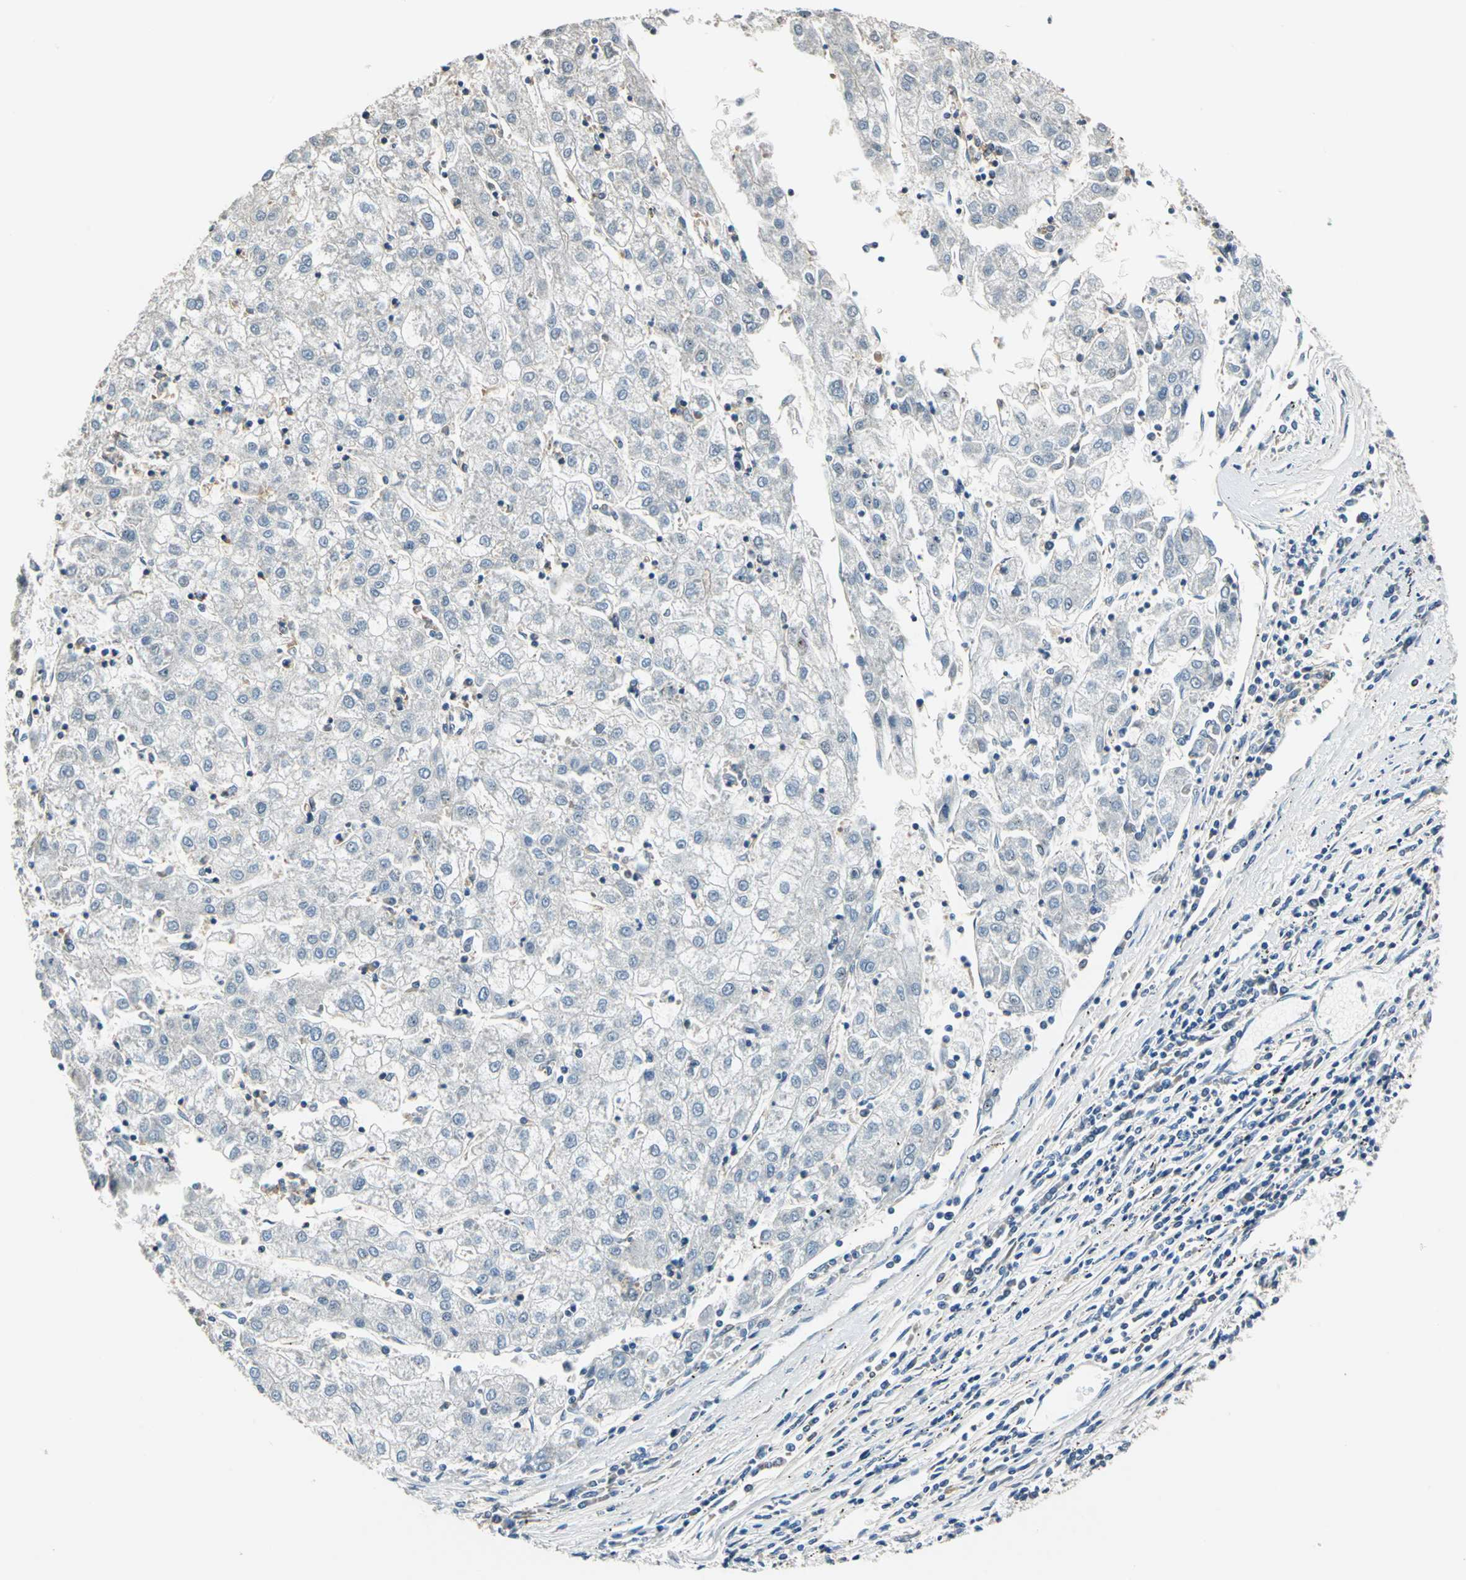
{"staining": {"intensity": "negative", "quantity": "none", "location": "none"}, "tissue": "liver cancer", "cell_type": "Tumor cells", "image_type": "cancer", "snomed": [{"axis": "morphology", "description": "Carcinoma, Hepatocellular, NOS"}, {"axis": "topography", "description": "Liver"}], "caption": "Immunohistochemistry histopathology image of human liver cancer stained for a protein (brown), which shows no expression in tumor cells.", "gene": "DDX3Y", "patient": {"sex": "male", "age": 72}}